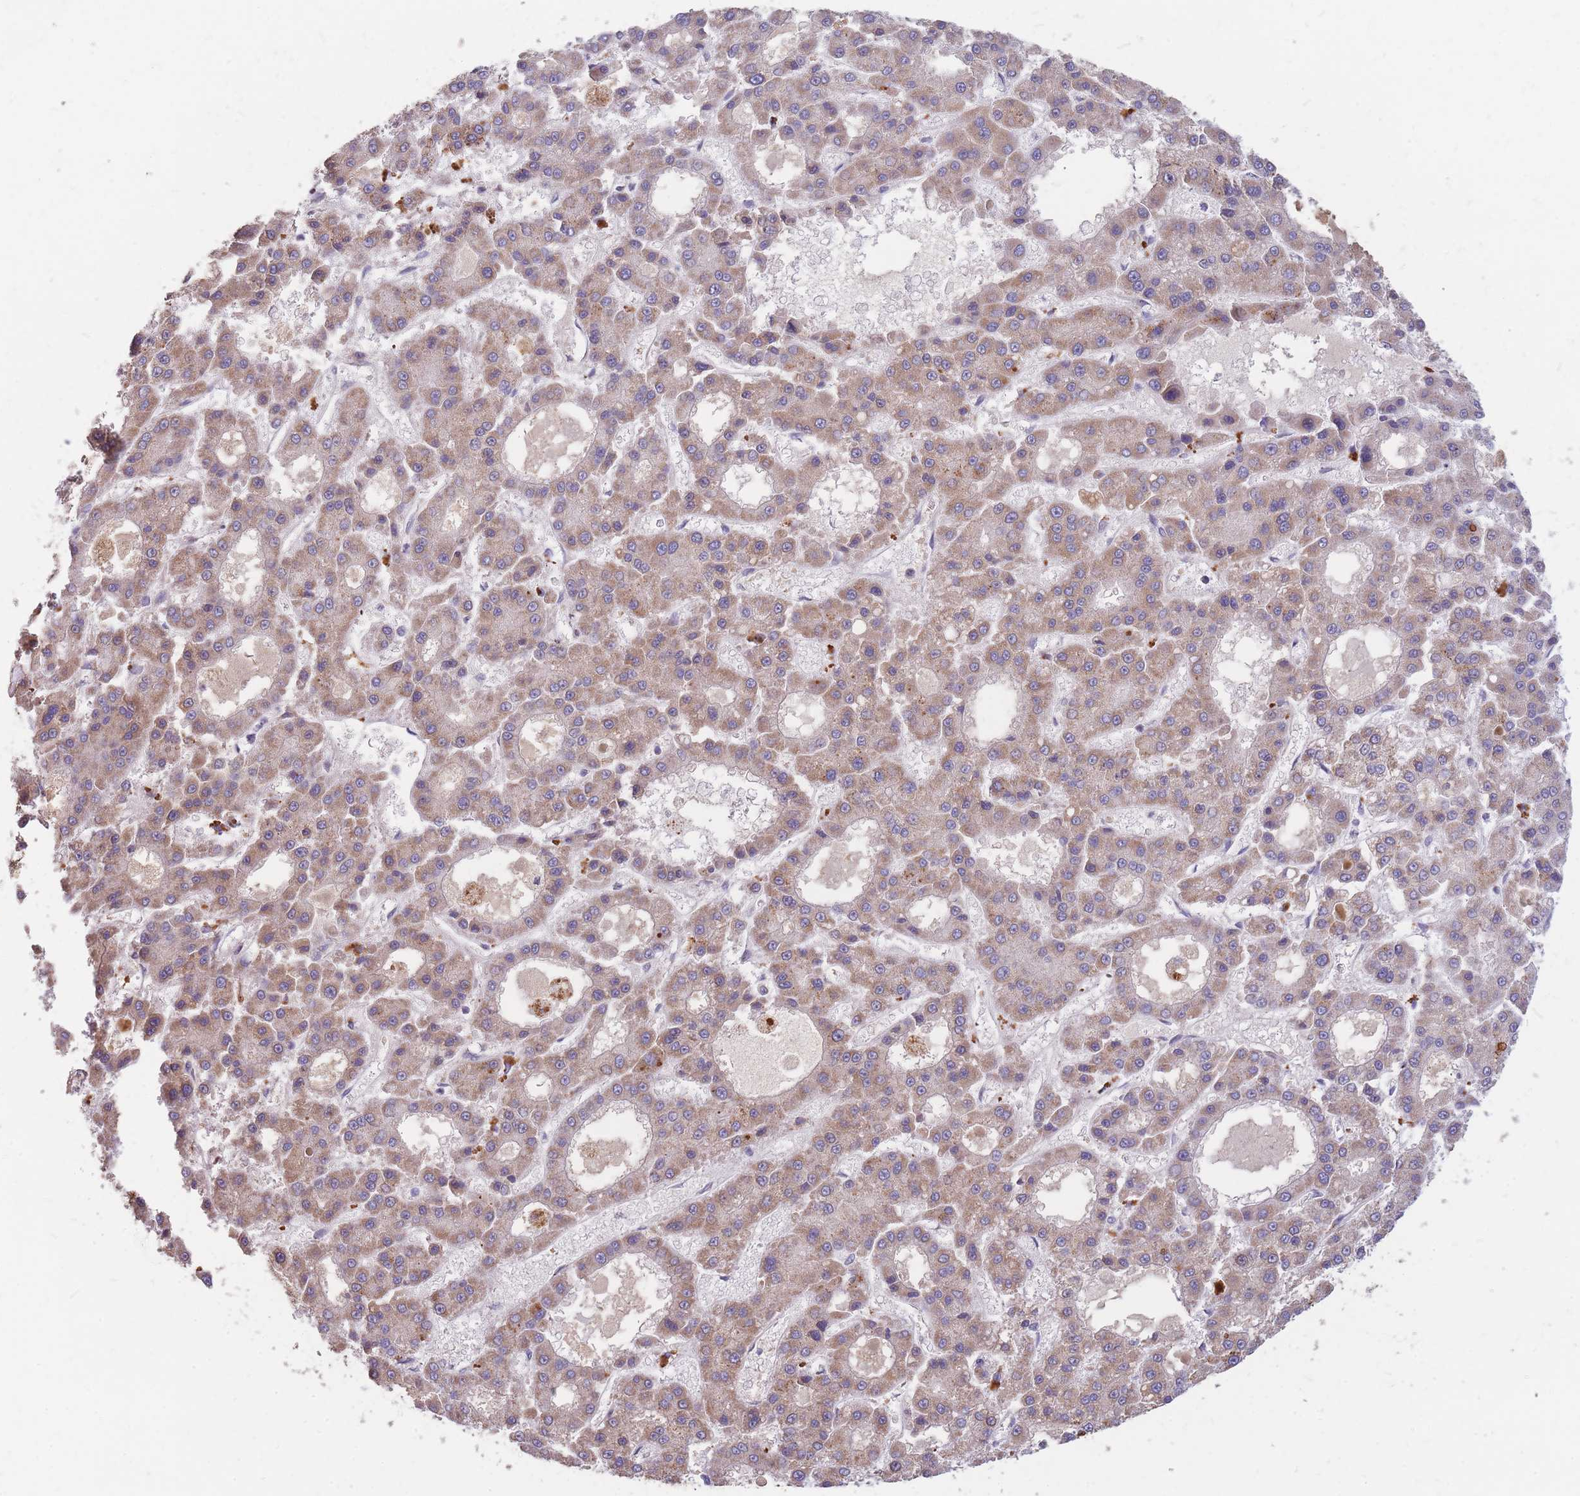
{"staining": {"intensity": "weak", "quantity": ">75%", "location": "cytoplasmic/membranous"}, "tissue": "liver cancer", "cell_type": "Tumor cells", "image_type": "cancer", "snomed": [{"axis": "morphology", "description": "Carcinoma, Hepatocellular, NOS"}, {"axis": "topography", "description": "Liver"}], "caption": "A high-resolution histopathology image shows immunohistochemistry staining of liver cancer (hepatocellular carcinoma), which displays weak cytoplasmic/membranous staining in about >75% of tumor cells. The staining was performed using DAB to visualize the protein expression in brown, while the nuclei were stained in blue with hematoxylin (Magnification: 20x).", "gene": "PTPMT1", "patient": {"sex": "male", "age": 70}}